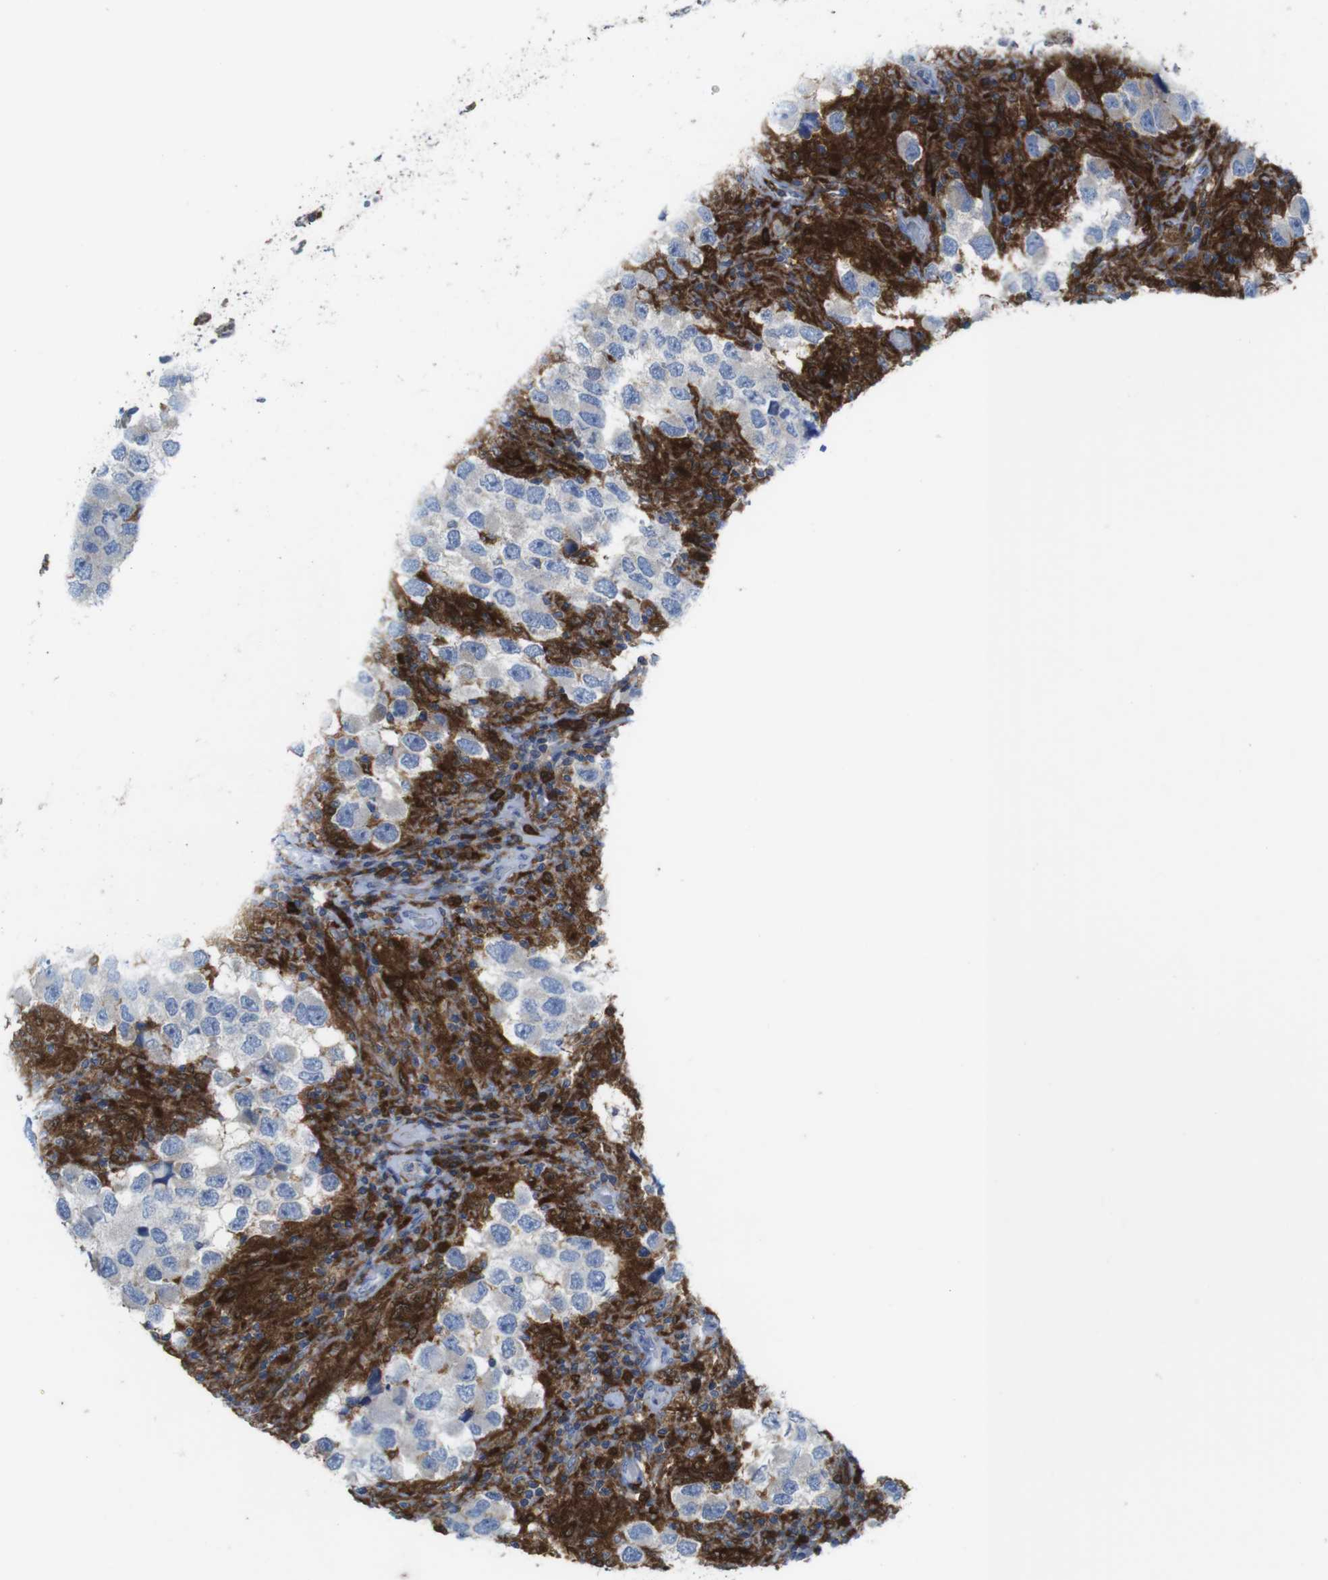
{"staining": {"intensity": "negative", "quantity": "none", "location": "none"}, "tissue": "testis cancer", "cell_type": "Tumor cells", "image_type": "cancer", "snomed": [{"axis": "morphology", "description": "Carcinoma, Embryonal, NOS"}, {"axis": "topography", "description": "Testis"}], "caption": "IHC micrograph of human embryonal carcinoma (testis) stained for a protein (brown), which shows no expression in tumor cells.", "gene": "PRKCD", "patient": {"sex": "male", "age": 21}}